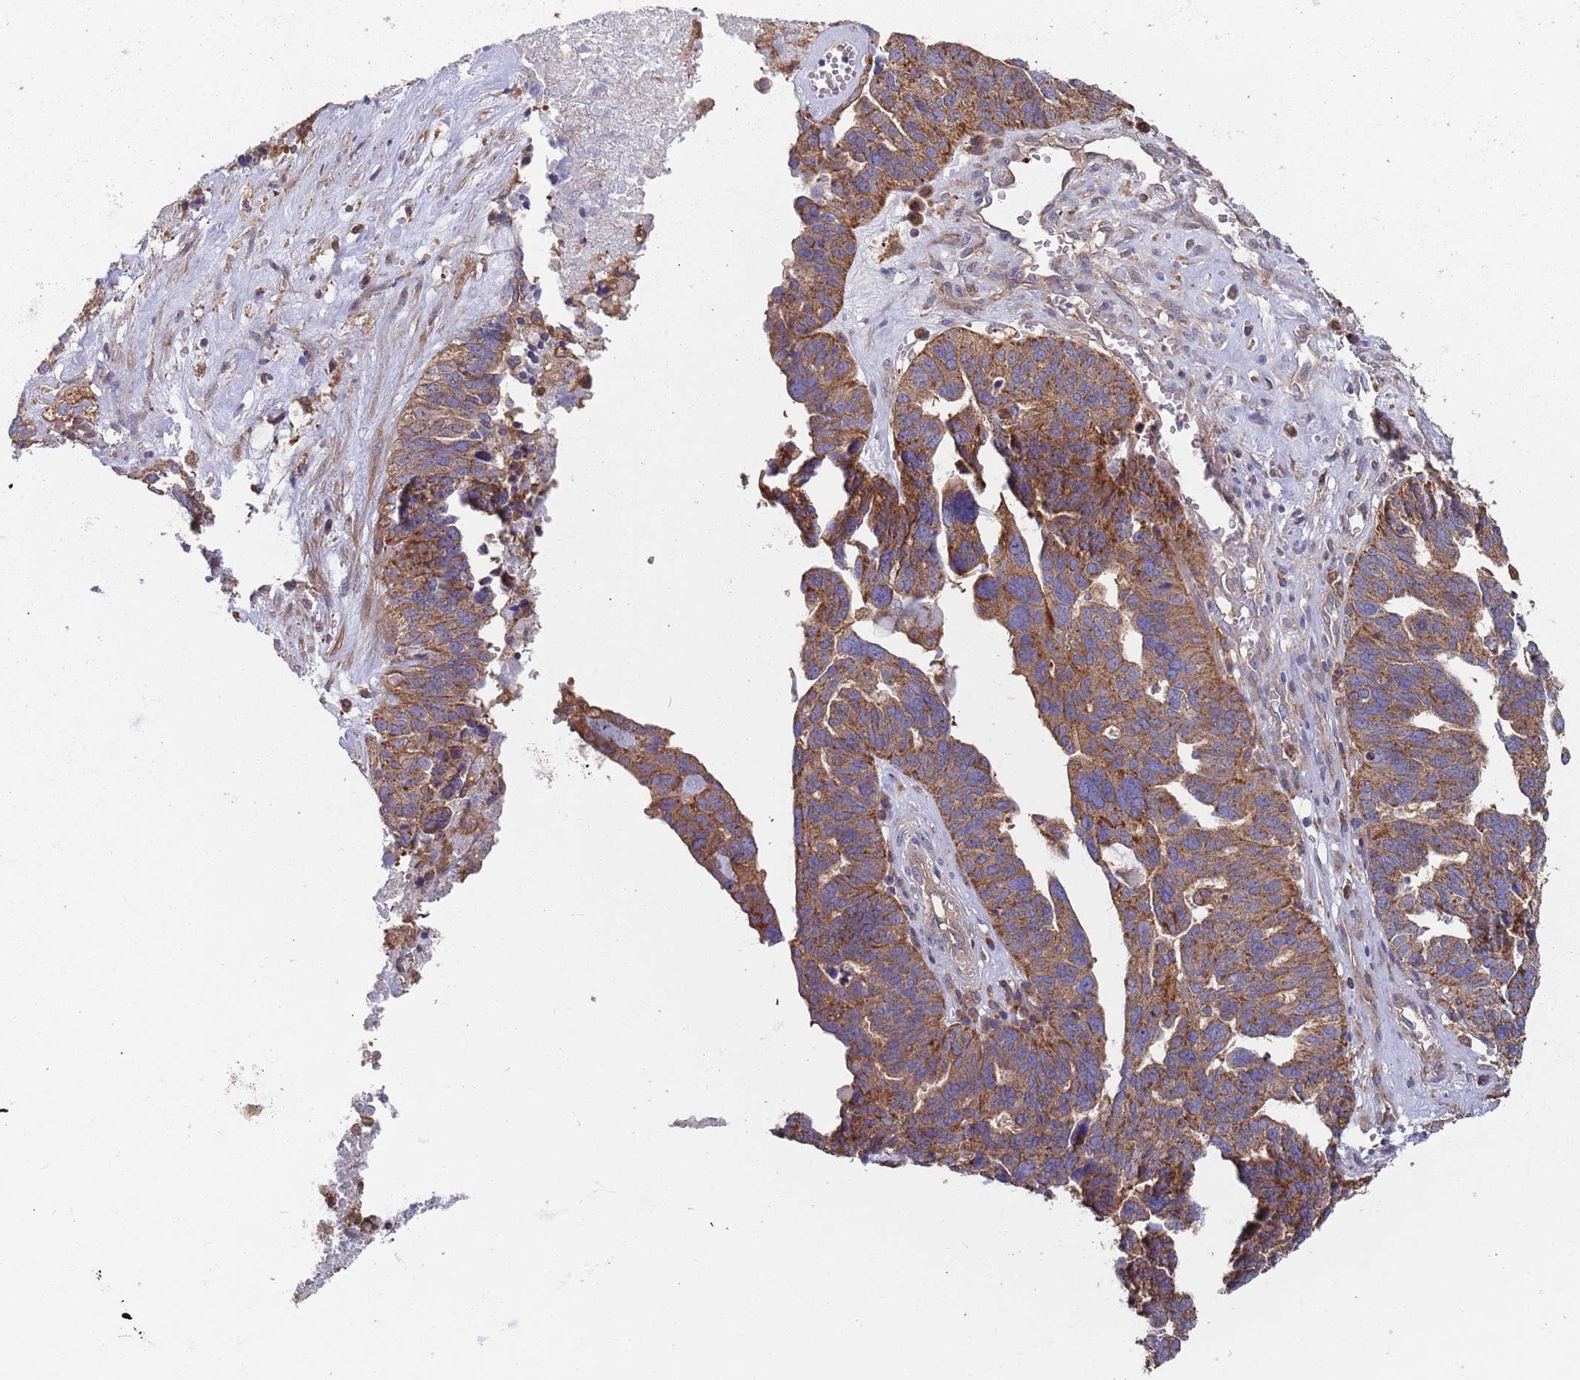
{"staining": {"intensity": "moderate", "quantity": ">75%", "location": "cytoplasmic/membranous"}, "tissue": "ovarian cancer", "cell_type": "Tumor cells", "image_type": "cancer", "snomed": [{"axis": "morphology", "description": "Cystadenocarcinoma, serous, NOS"}, {"axis": "topography", "description": "Ovary"}], "caption": "Ovarian cancer tissue demonstrates moderate cytoplasmic/membranous positivity in approximately >75% of tumor cells (brown staining indicates protein expression, while blue staining denotes nuclei).", "gene": "GDI2", "patient": {"sex": "female", "age": 59}}